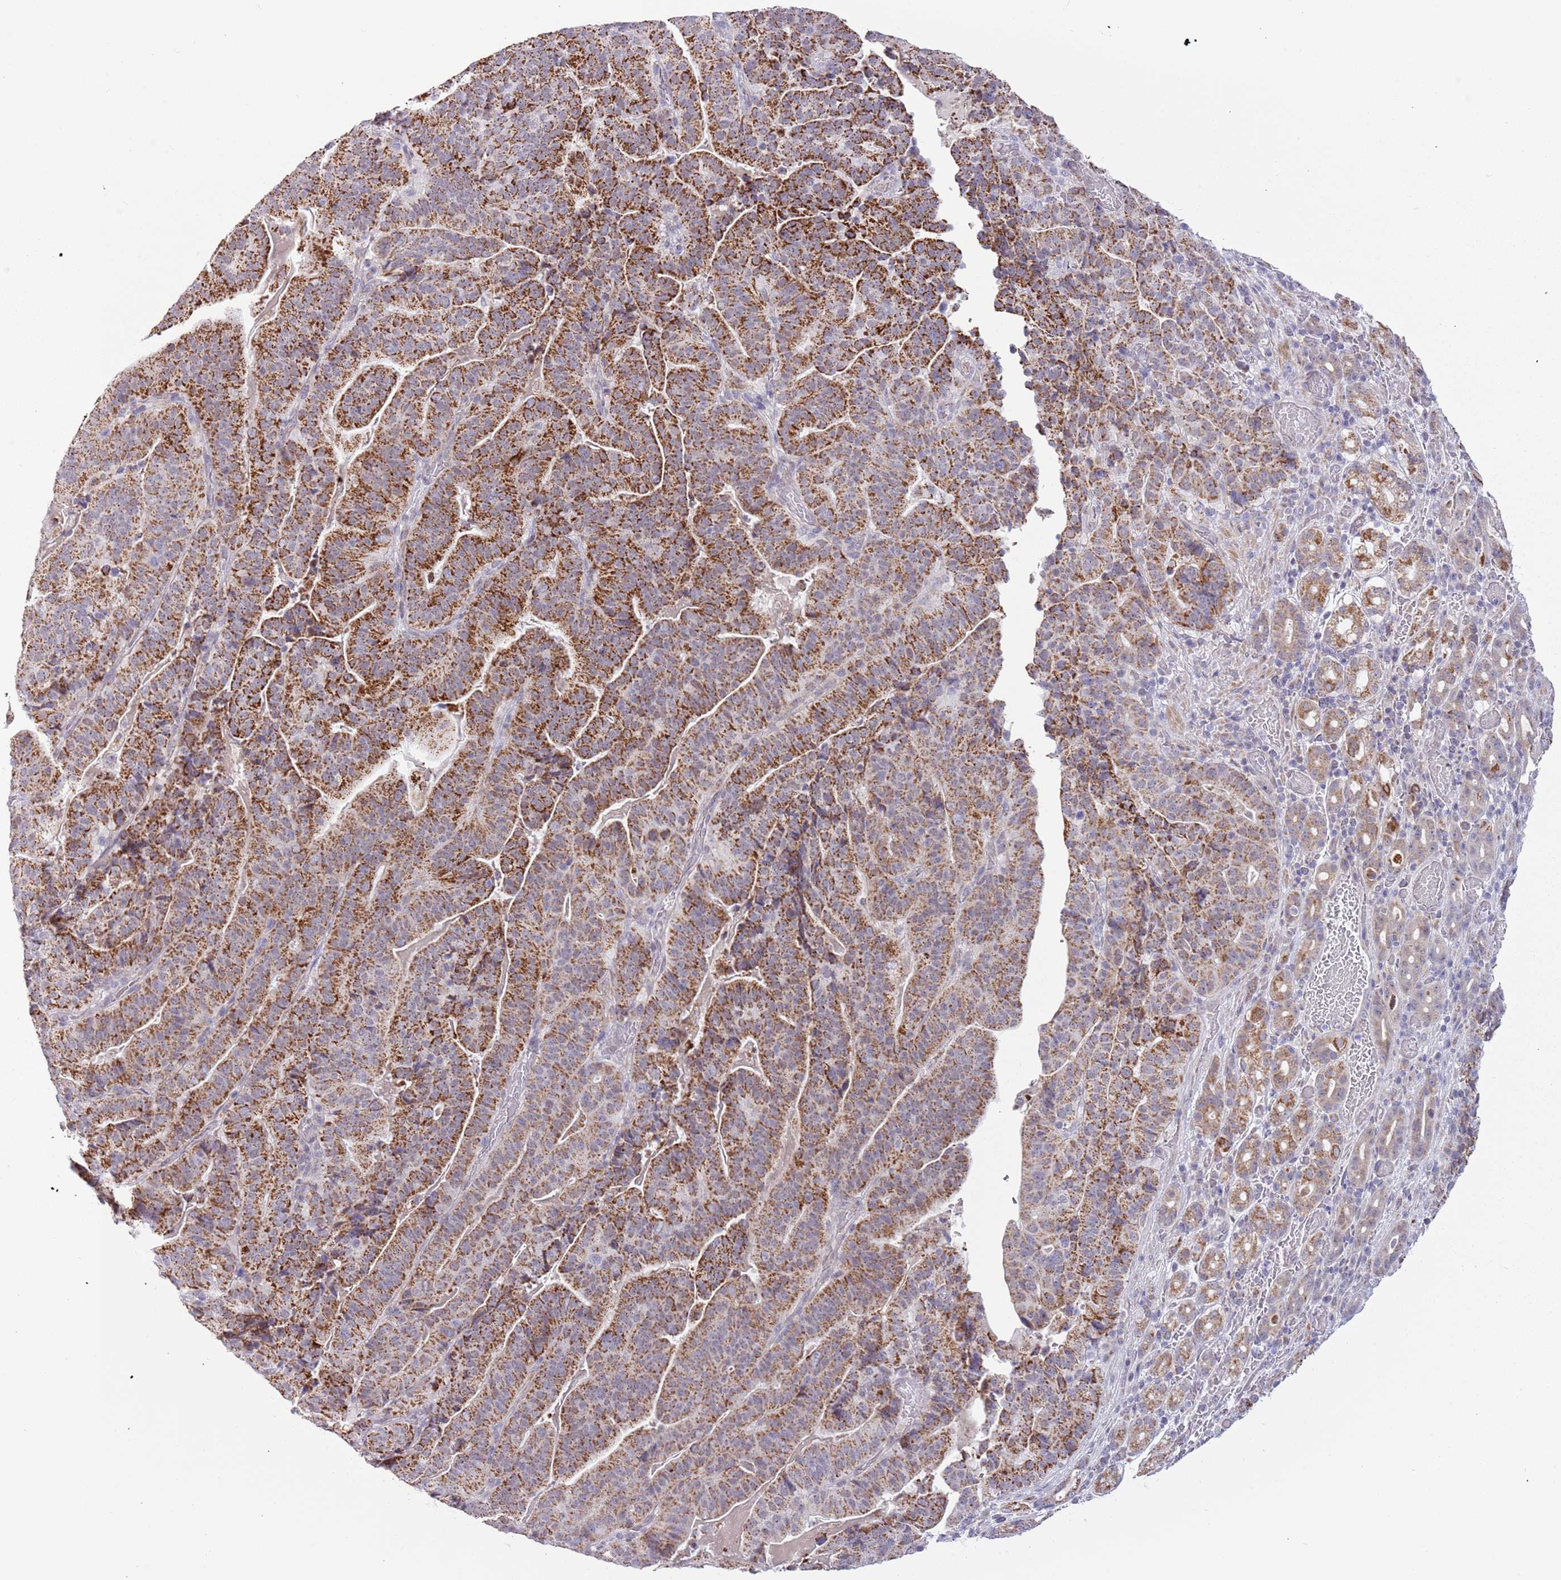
{"staining": {"intensity": "moderate", "quantity": ">75%", "location": "cytoplasmic/membranous"}, "tissue": "stomach cancer", "cell_type": "Tumor cells", "image_type": "cancer", "snomed": [{"axis": "morphology", "description": "Adenocarcinoma, NOS"}, {"axis": "topography", "description": "Stomach"}], "caption": "A brown stain labels moderate cytoplasmic/membranous expression of a protein in human stomach cancer tumor cells.", "gene": "MLLT11", "patient": {"sex": "male", "age": 48}}